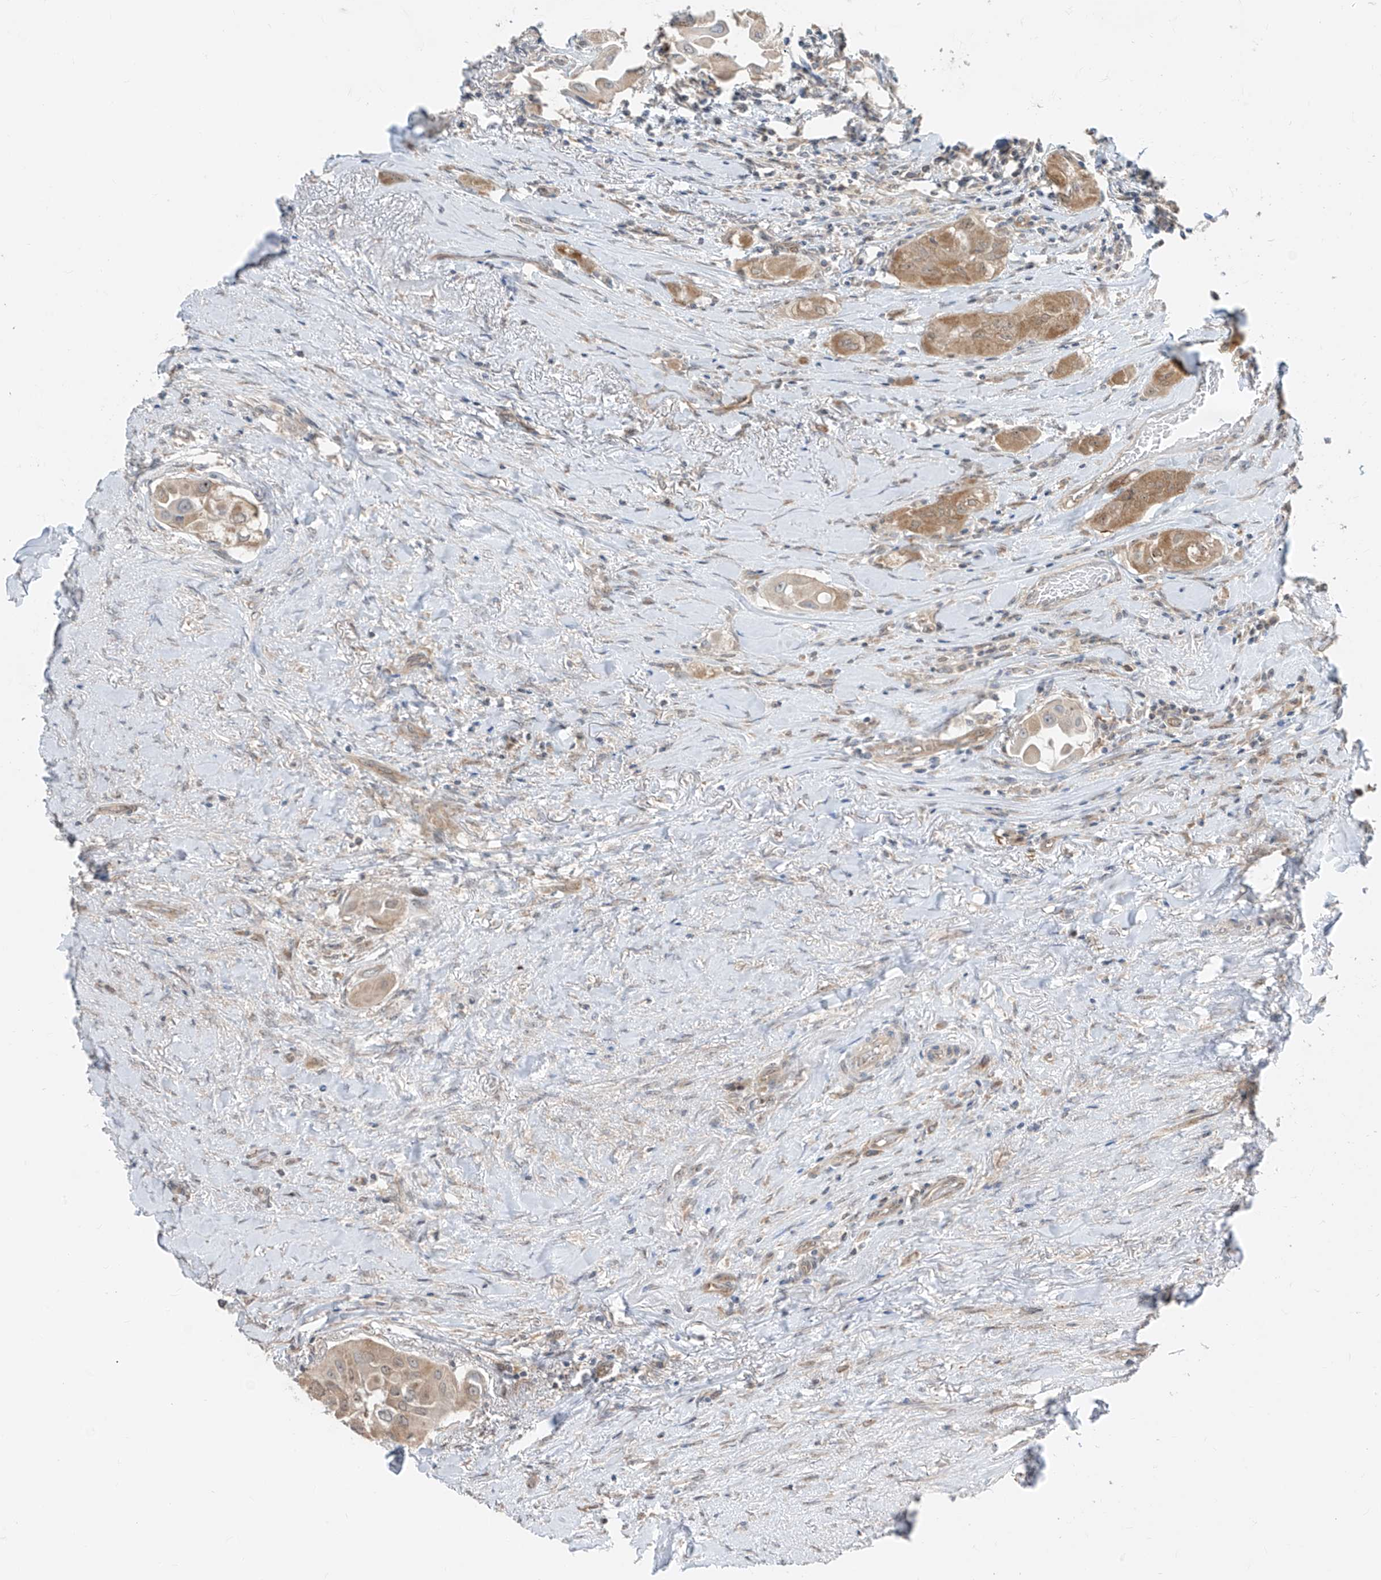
{"staining": {"intensity": "moderate", "quantity": ">75%", "location": "cytoplasmic/membranous"}, "tissue": "thyroid cancer", "cell_type": "Tumor cells", "image_type": "cancer", "snomed": [{"axis": "morphology", "description": "Papillary adenocarcinoma, NOS"}, {"axis": "topography", "description": "Thyroid gland"}], "caption": "An image of human thyroid cancer stained for a protein demonstrates moderate cytoplasmic/membranous brown staining in tumor cells.", "gene": "TTC38", "patient": {"sex": "female", "age": 59}}